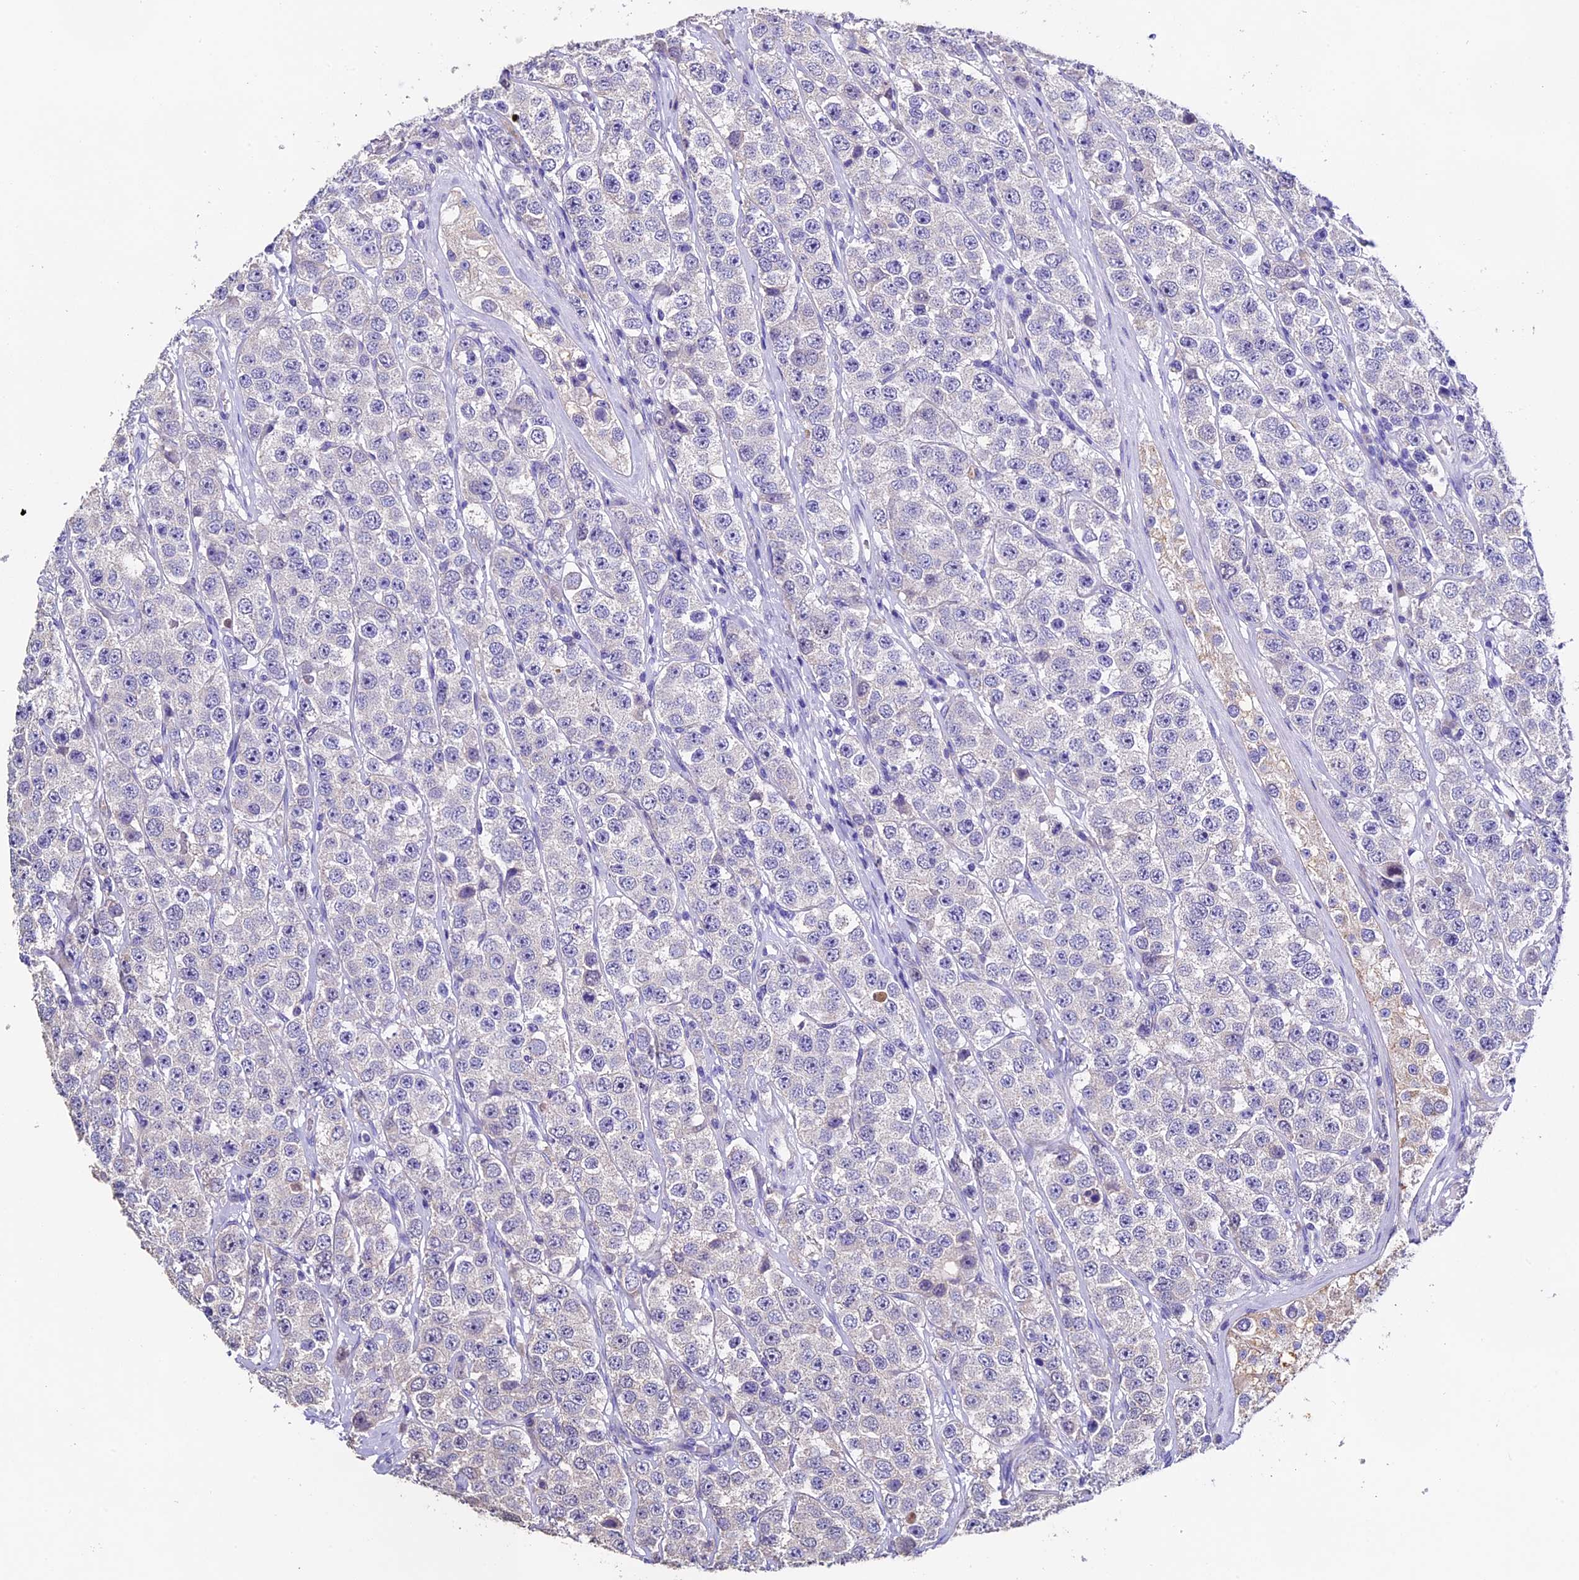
{"staining": {"intensity": "negative", "quantity": "none", "location": "none"}, "tissue": "testis cancer", "cell_type": "Tumor cells", "image_type": "cancer", "snomed": [{"axis": "morphology", "description": "Seminoma, NOS"}, {"axis": "topography", "description": "Testis"}], "caption": "High magnification brightfield microscopy of testis seminoma stained with DAB (brown) and counterstained with hematoxylin (blue): tumor cells show no significant staining.", "gene": "FBXW9", "patient": {"sex": "male", "age": 28}}